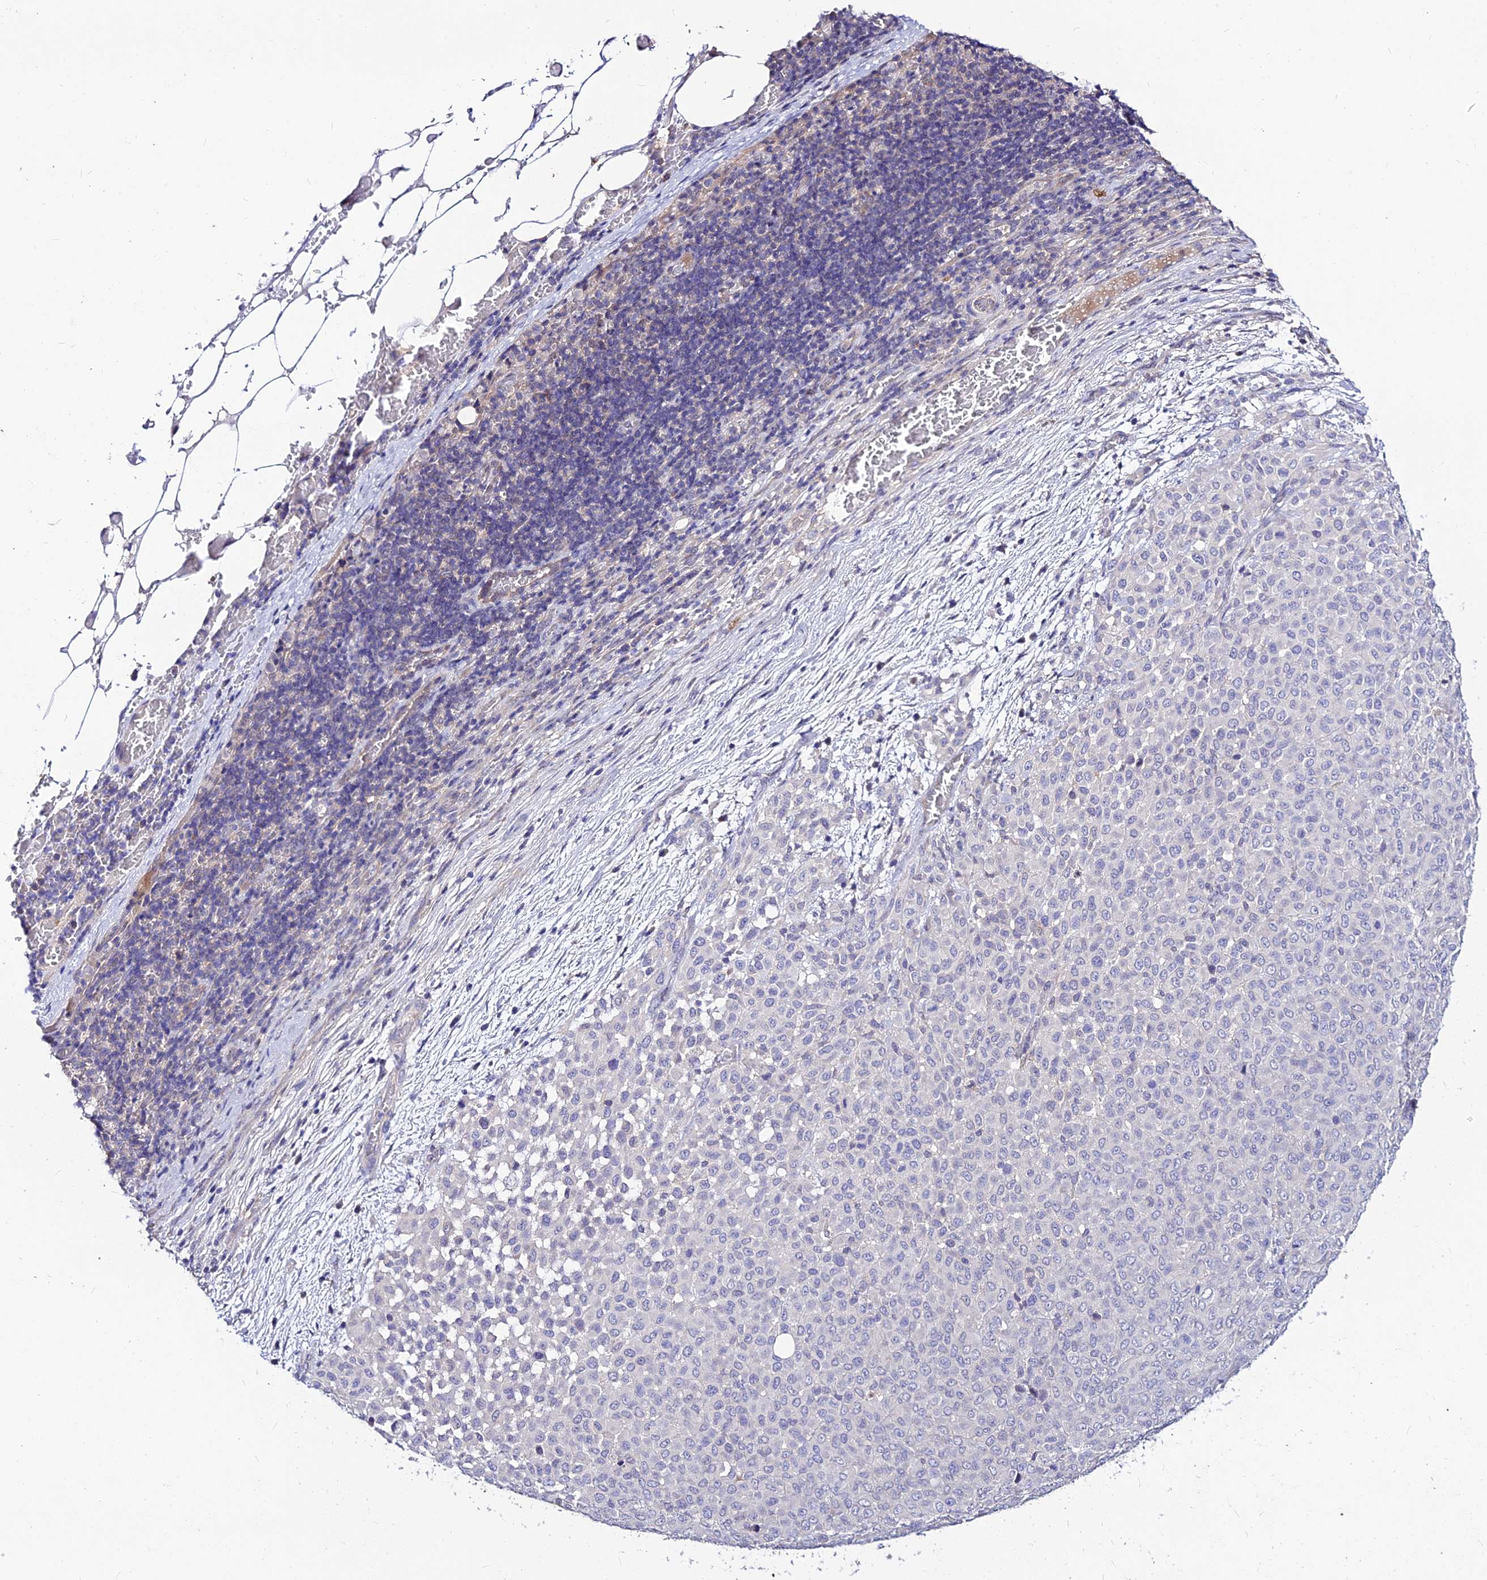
{"staining": {"intensity": "negative", "quantity": "none", "location": "none"}, "tissue": "melanoma", "cell_type": "Tumor cells", "image_type": "cancer", "snomed": [{"axis": "morphology", "description": "Malignant melanoma, Metastatic site"}, {"axis": "topography", "description": "Skin"}], "caption": "DAB (3,3'-diaminobenzidine) immunohistochemical staining of melanoma exhibits no significant staining in tumor cells.", "gene": "CZIB", "patient": {"sex": "female", "age": 81}}